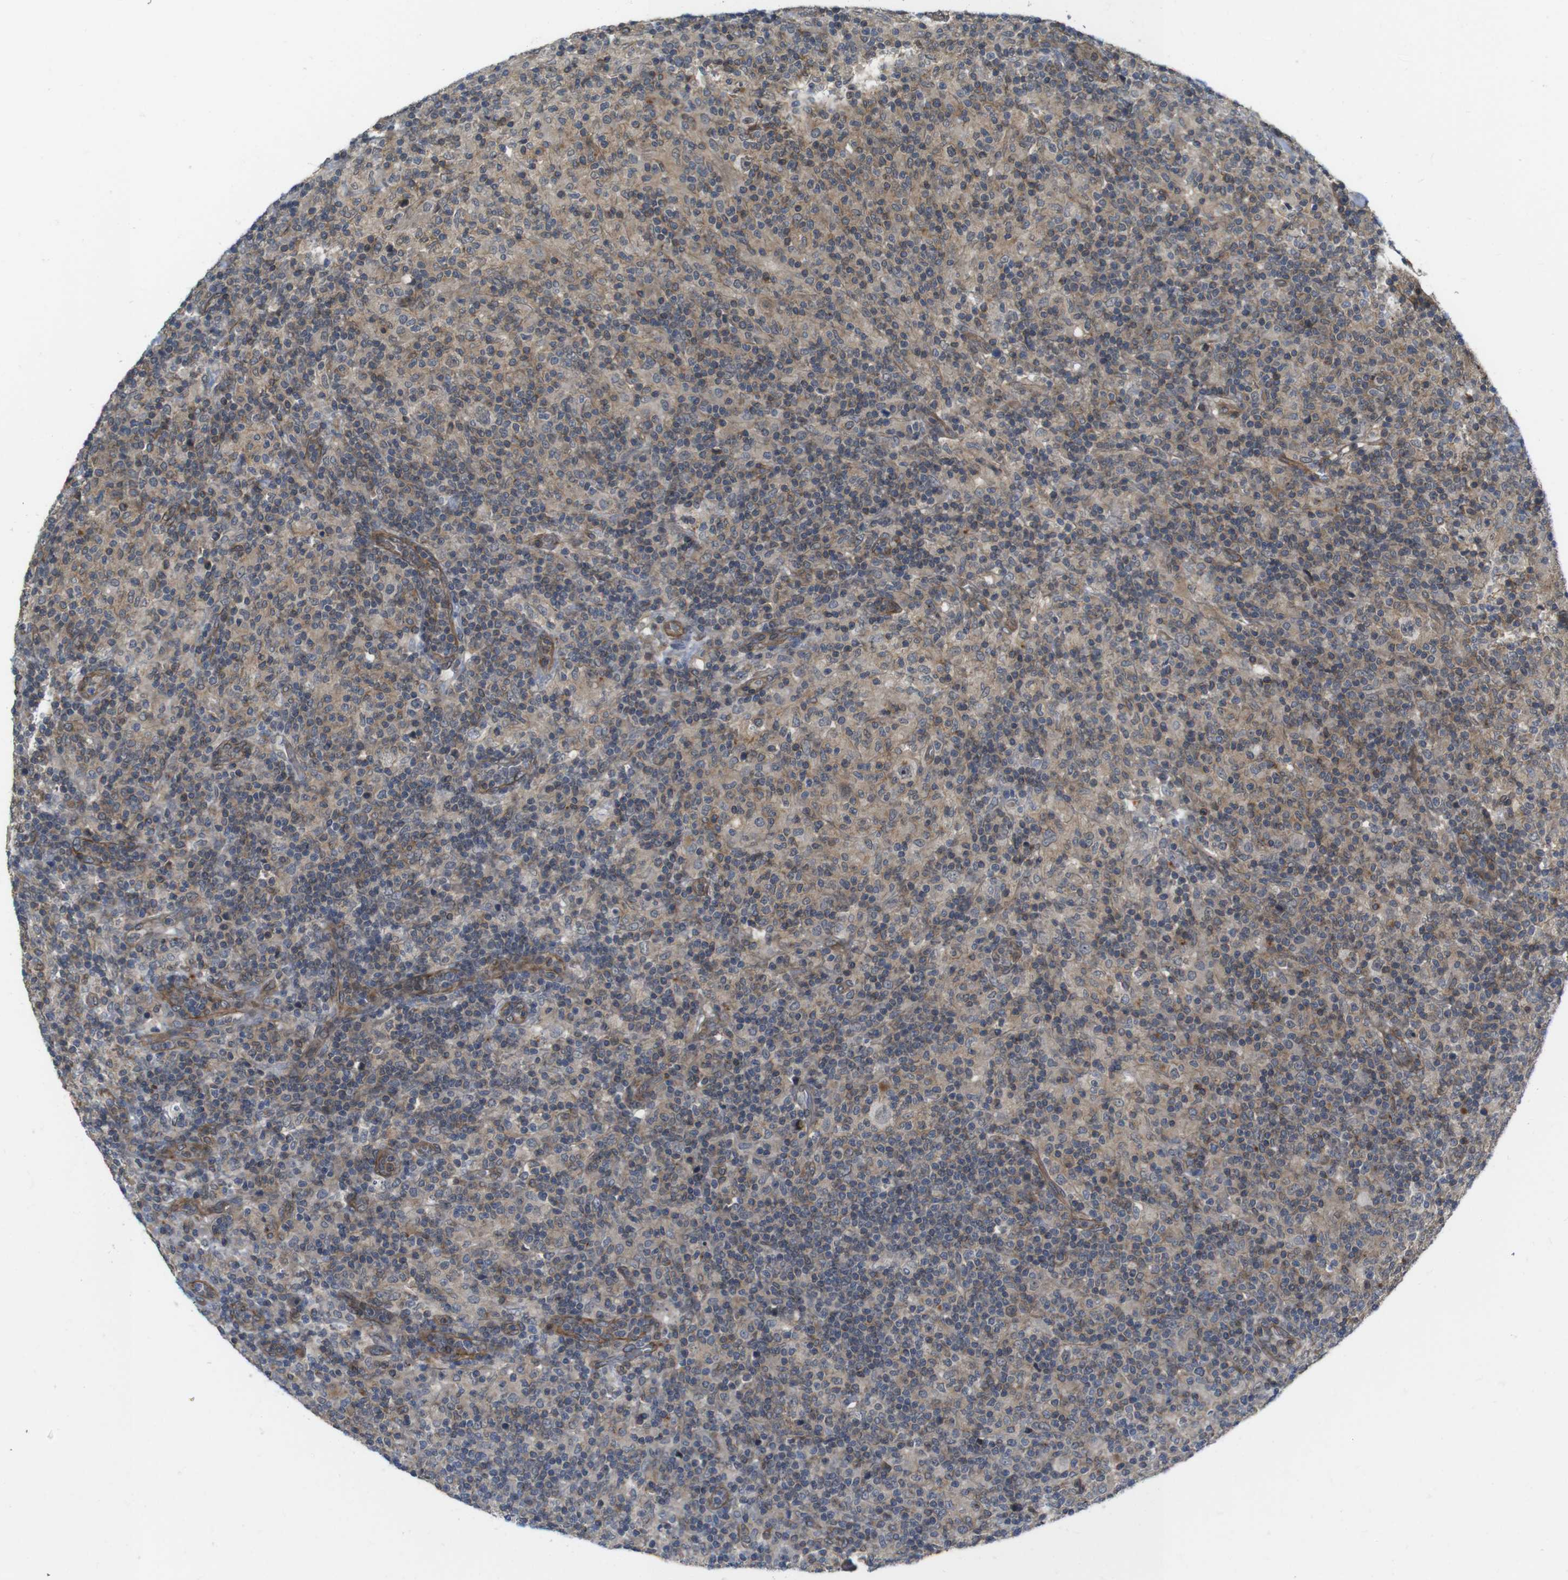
{"staining": {"intensity": "negative", "quantity": "none", "location": "none"}, "tissue": "lymphoma", "cell_type": "Tumor cells", "image_type": "cancer", "snomed": [{"axis": "morphology", "description": "Hodgkin's disease, NOS"}, {"axis": "topography", "description": "Lymph node"}], "caption": "The IHC image has no significant expression in tumor cells of Hodgkin's disease tissue.", "gene": "ZDHHC5", "patient": {"sex": "male", "age": 70}}